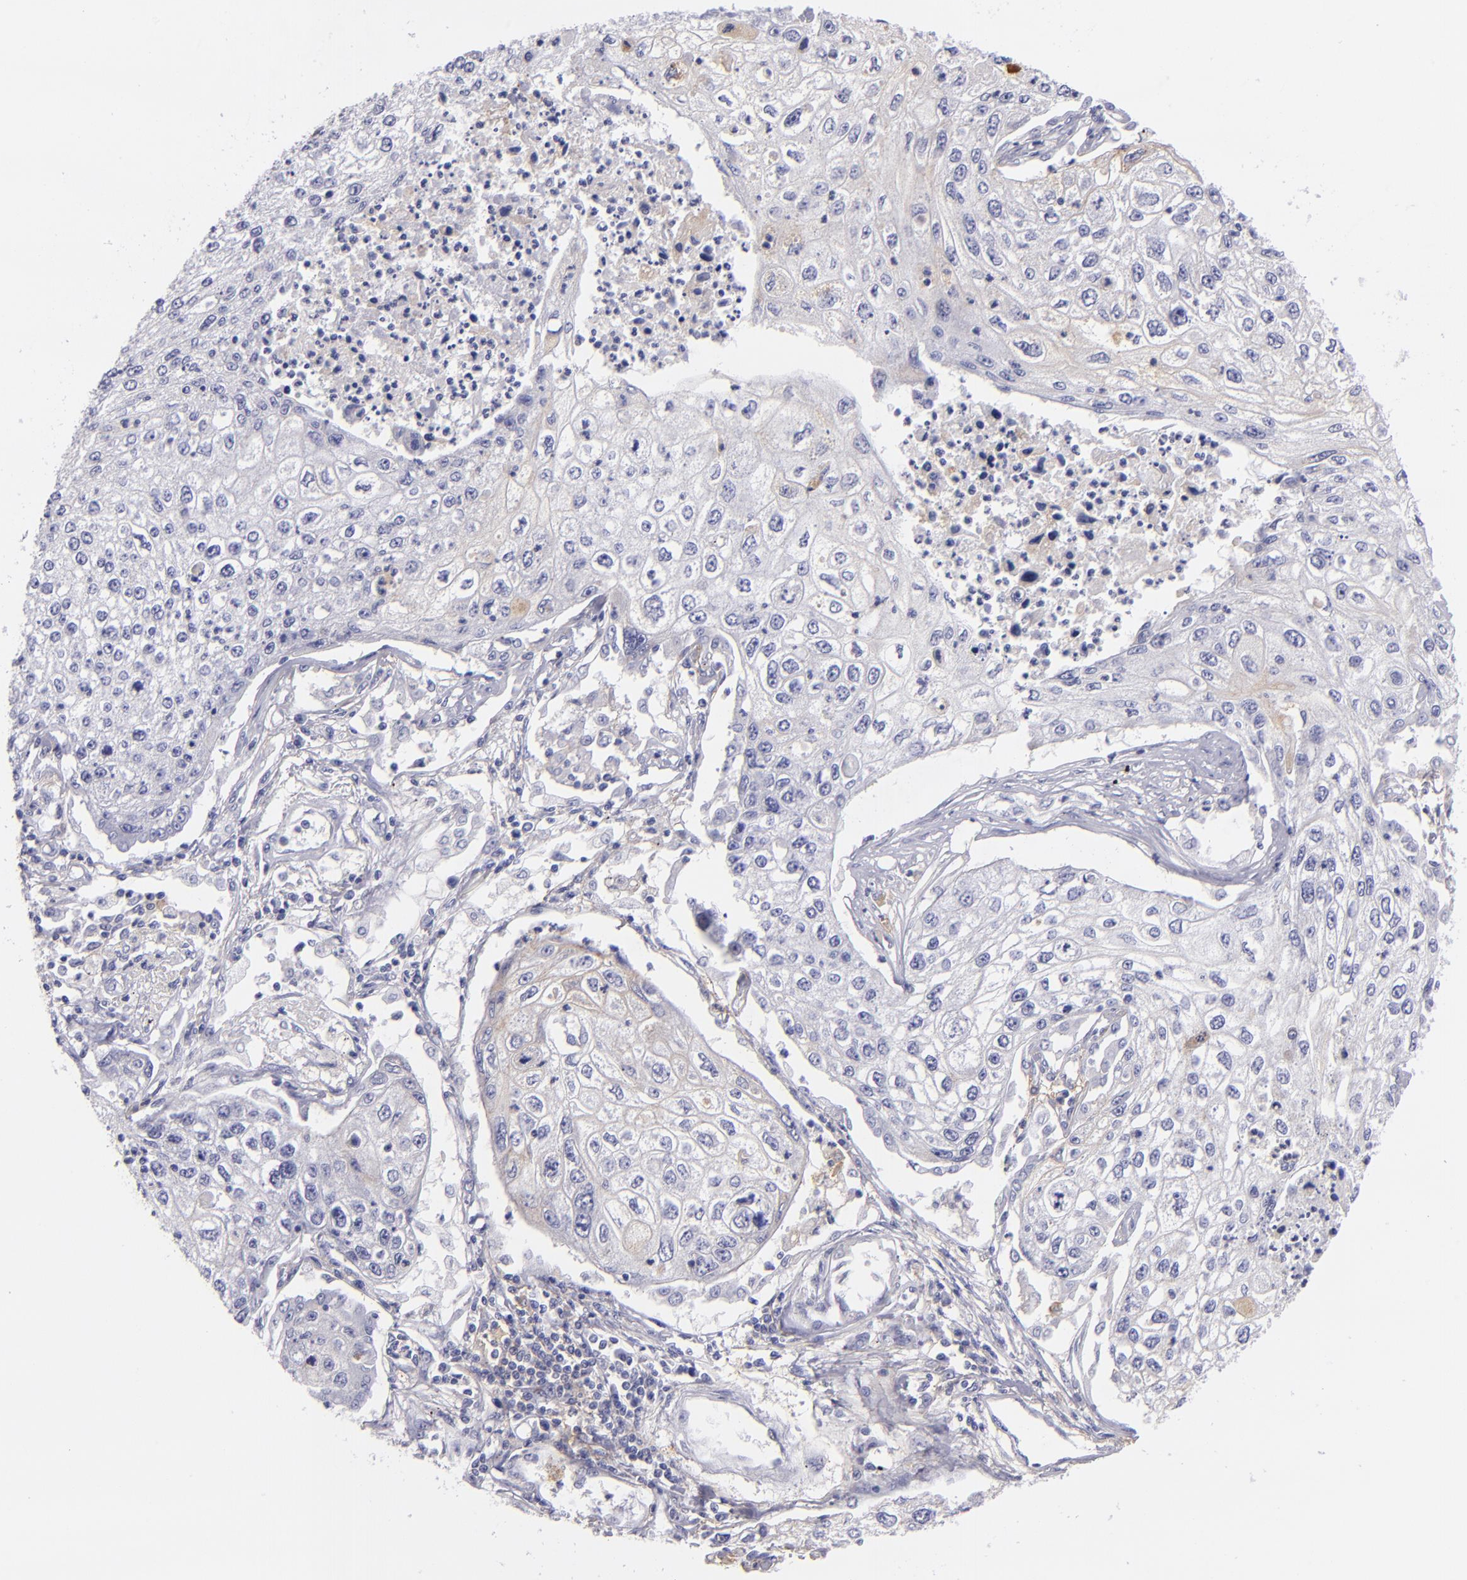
{"staining": {"intensity": "negative", "quantity": "none", "location": "none"}, "tissue": "lung cancer", "cell_type": "Tumor cells", "image_type": "cancer", "snomed": [{"axis": "morphology", "description": "Squamous cell carcinoma, NOS"}, {"axis": "topography", "description": "Lung"}], "caption": "Immunohistochemistry (IHC) of human lung cancer (squamous cell carcinoma) exhibits no staining in tumor cells.", "gene": "CD82", "patient": {"sex": "male", "age": 75}}